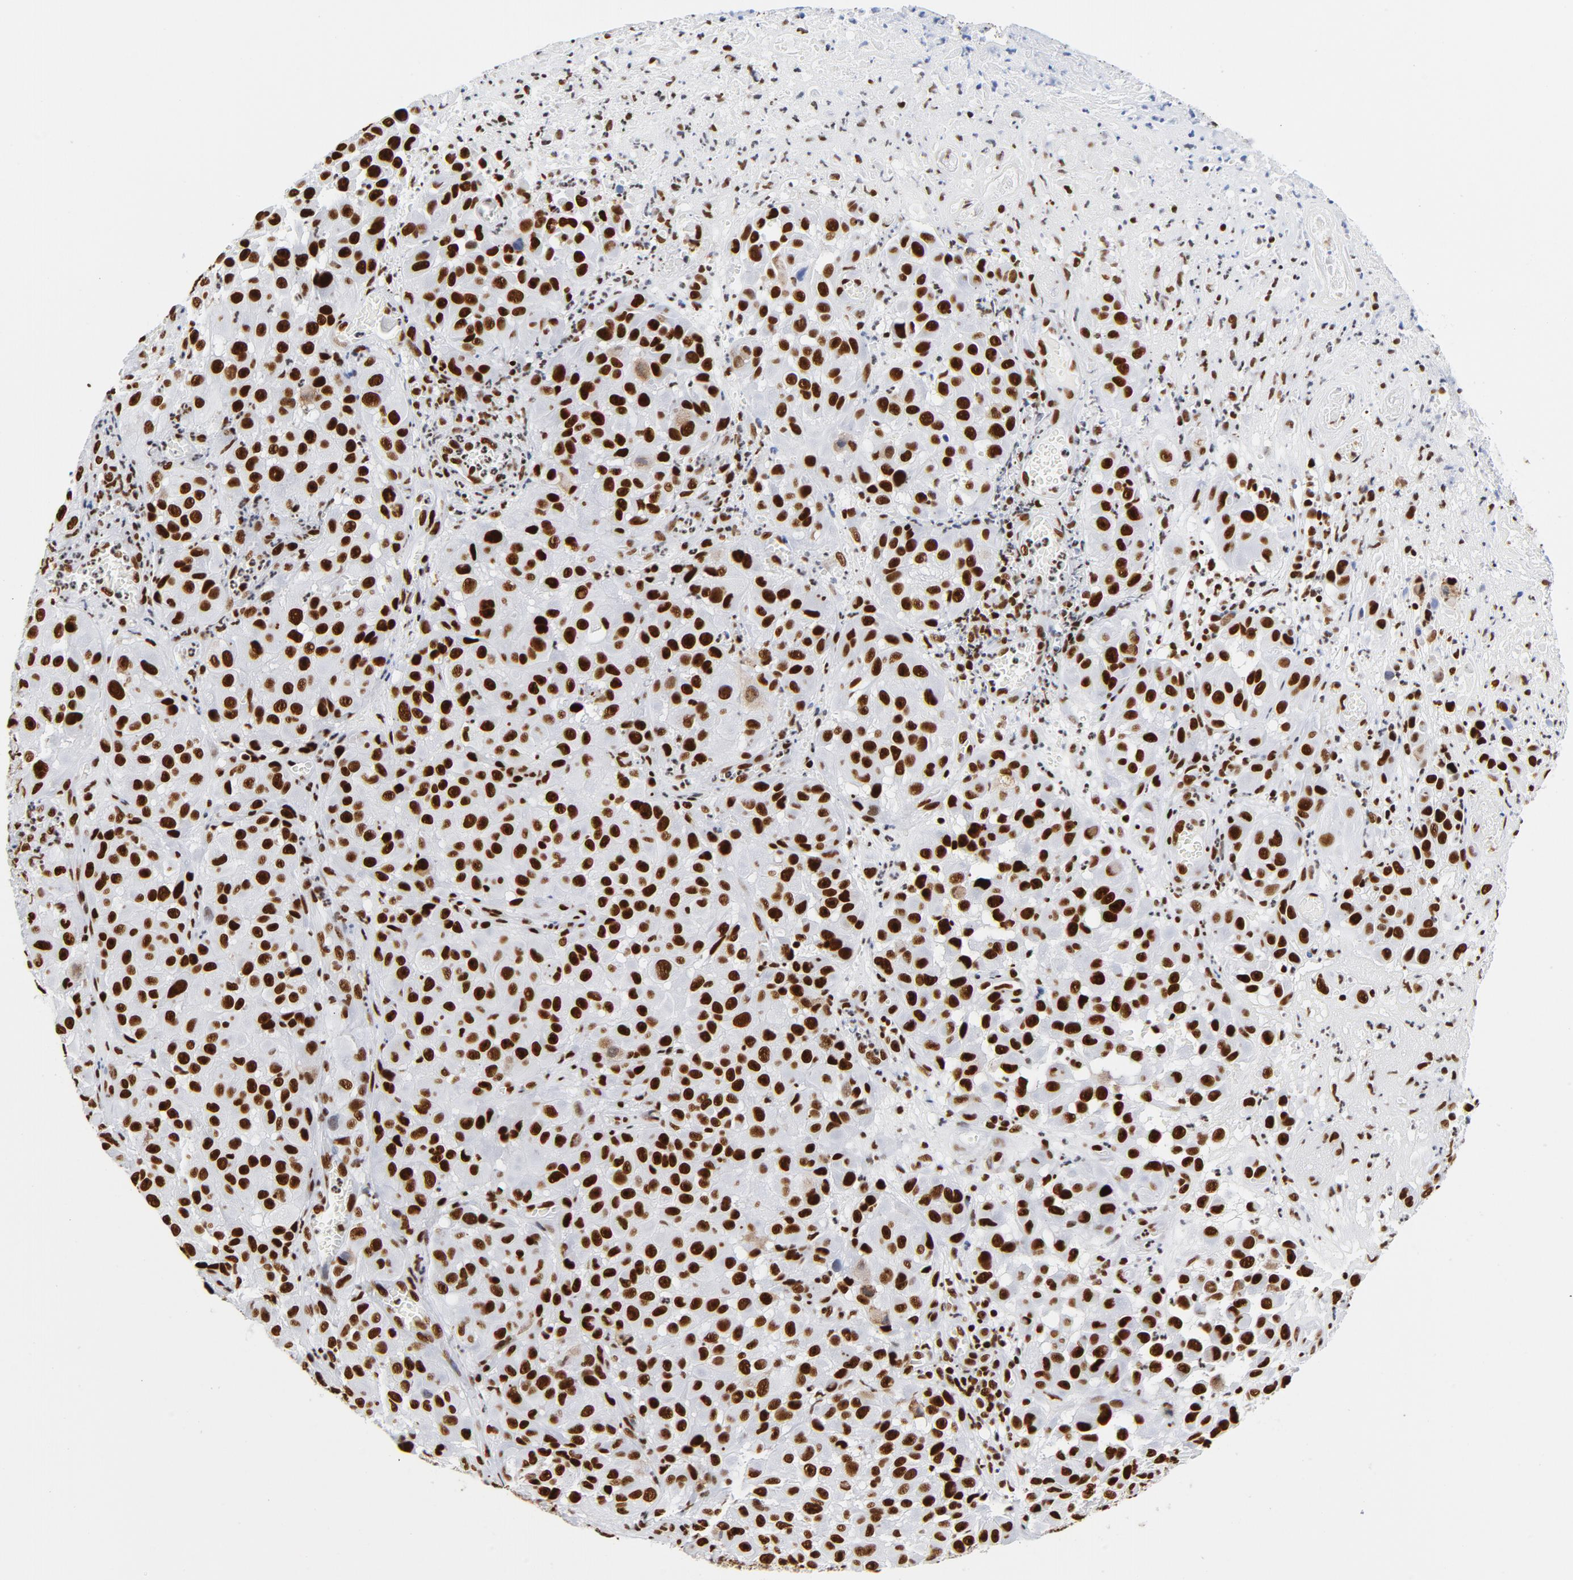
{"staining": {"intensity": "strong", "quantity": ">75%", "location": "nuclear"}, "tissue": "melanoma", "cell_type": "Tumor cells", "image_type": "cancer", "snomed": [{"axis": "morphology", "description": "Malignant melanoma, NOS"}, {"axis": "topography", "description": "Skin"}], "caption": "This histopathology image exhibits malignant melanoma stained with immunohistochemistry (IHC) to label a protein in brown. The nuclear of tumor cells show strong positivity for the protein. Nuclei are counter-stained blue.", "gene": "XRCC5", "patient": {"sex": "female", "age": 21}}